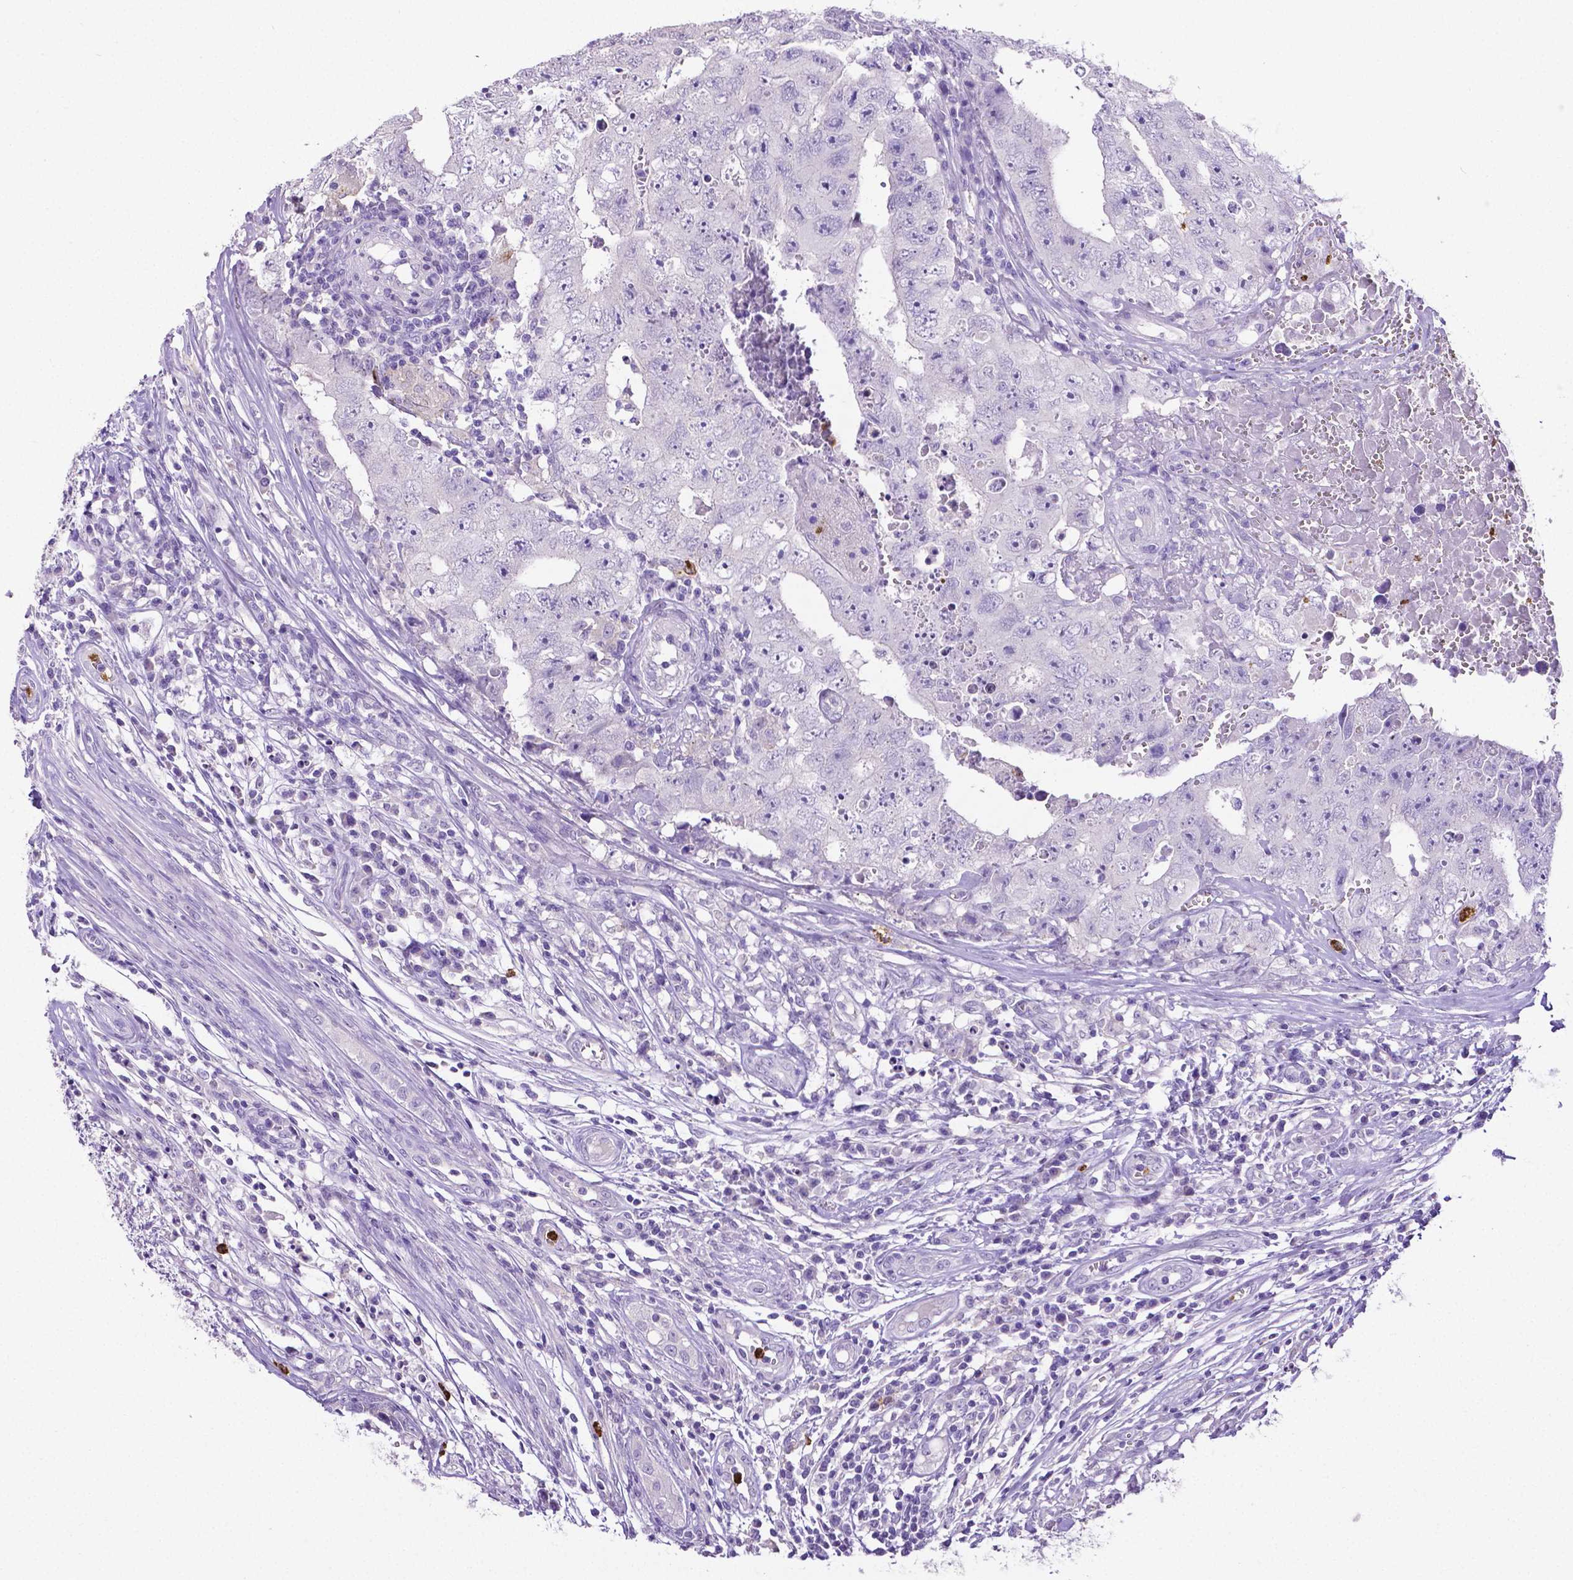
{"staining": {"intensity": "negative", "quantity": "none", "location": "none"}, "tissue": "testis cancer", "cell_type": "Tumor cells", "image_type": "cancer", "snomed": [{"axis": "morphology", "description": "Carcinoma, Embryonal, NOS"}, {"axis": "topography", "description": "Testis"}], "caption": "Testis cancer (embryonal carcinoma) stained for a protein using IHC shows no staining tumor cells.", "gene": "MMP9", "patient": {"sex": "male", "age": 36}}